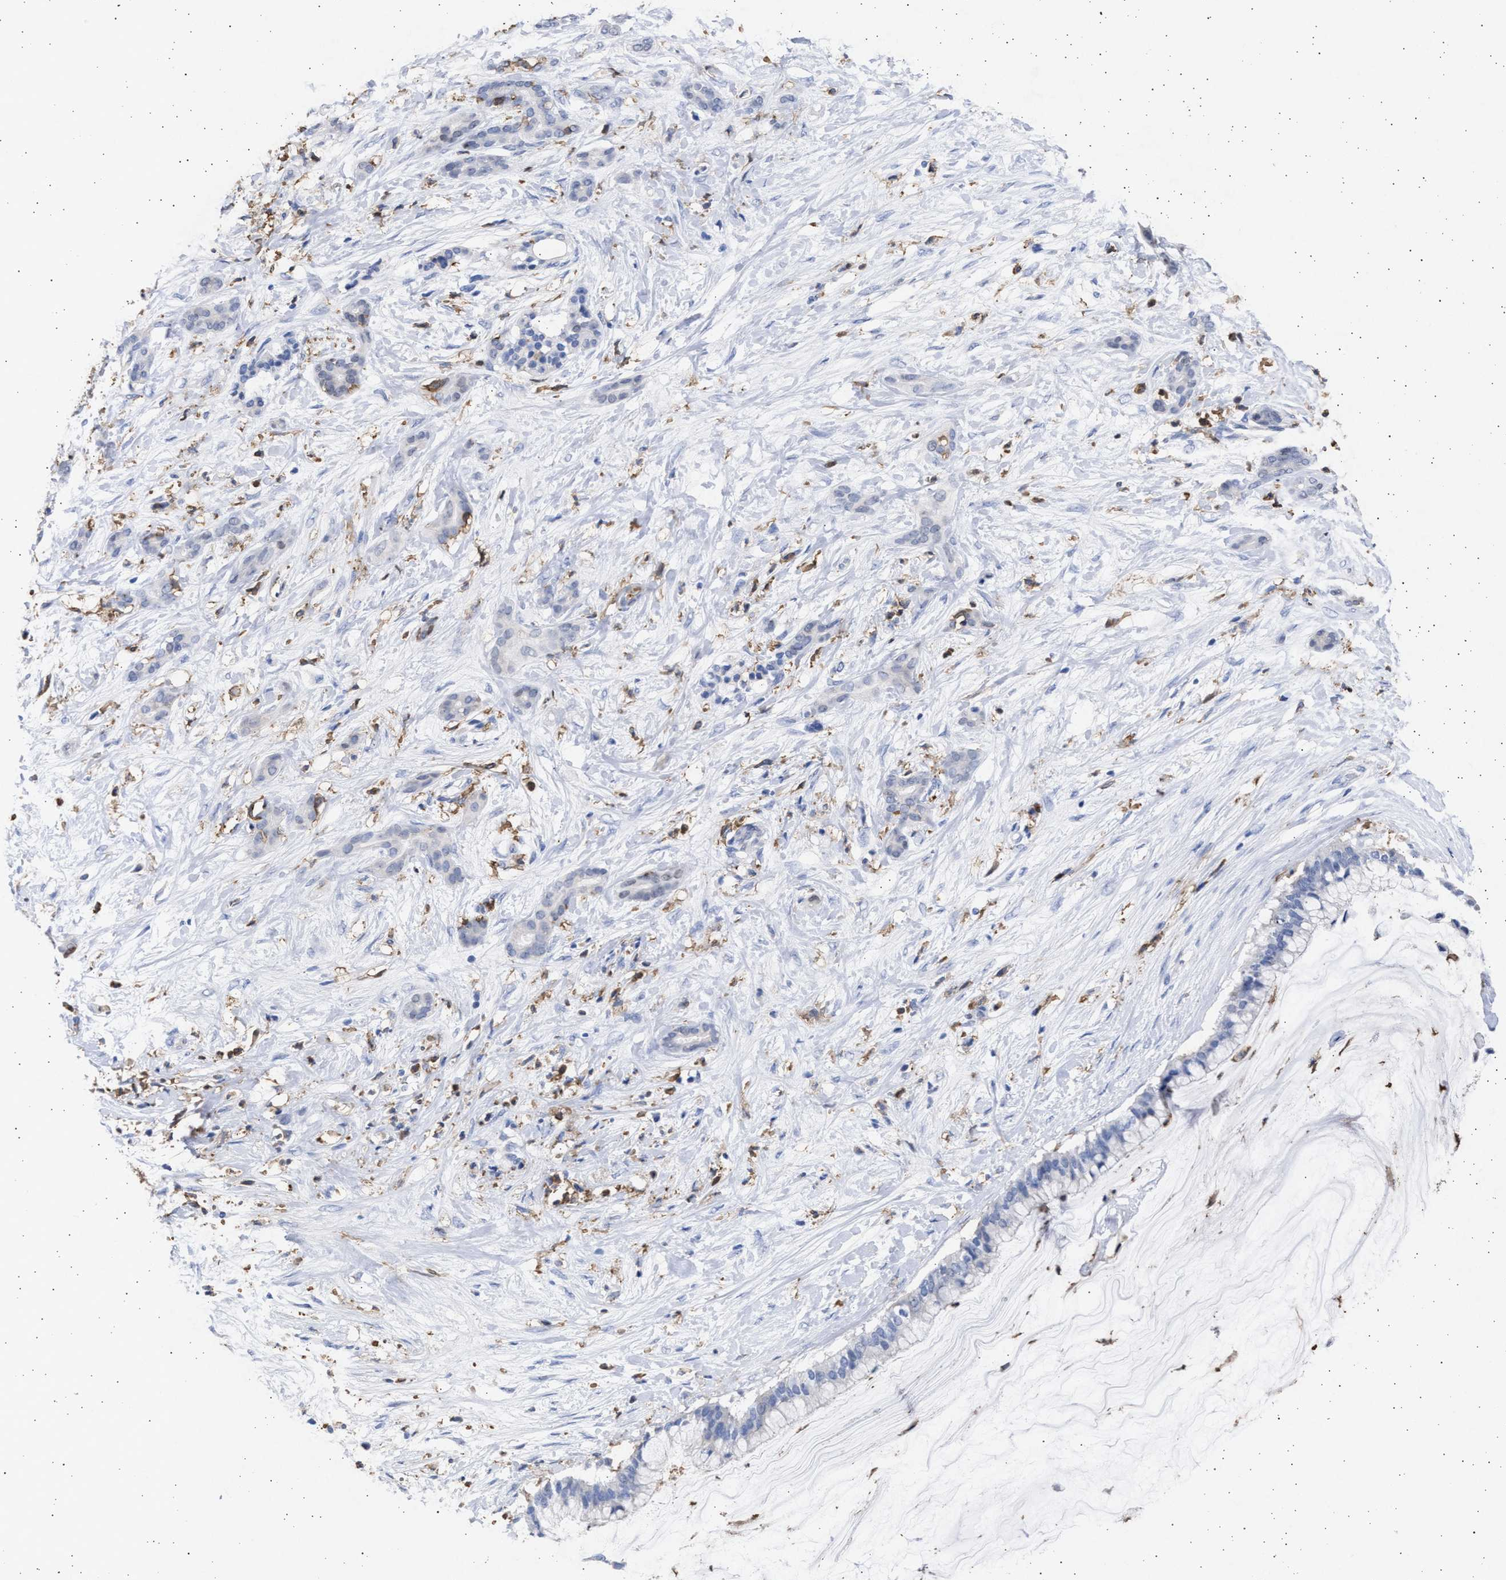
{"staining": {"intensity": "negative", "quantity": "none", "location": "none"}, "tissue": "pancreatic cancer", "cell_type": "Tumor cells", "image_type": "cancer", "snomed": [{"axis": "morphology", "description": "Adenocarcinoma, NOS"}, {"axis": "topography", "description": "Pancreas"}], "caption": "Immunohistochemical staining of human pancreatic cancer demonstrates no significant staining in tumor cells.", "gene": "FCER1A", "patient": {"sex": "male", "age": 41}}